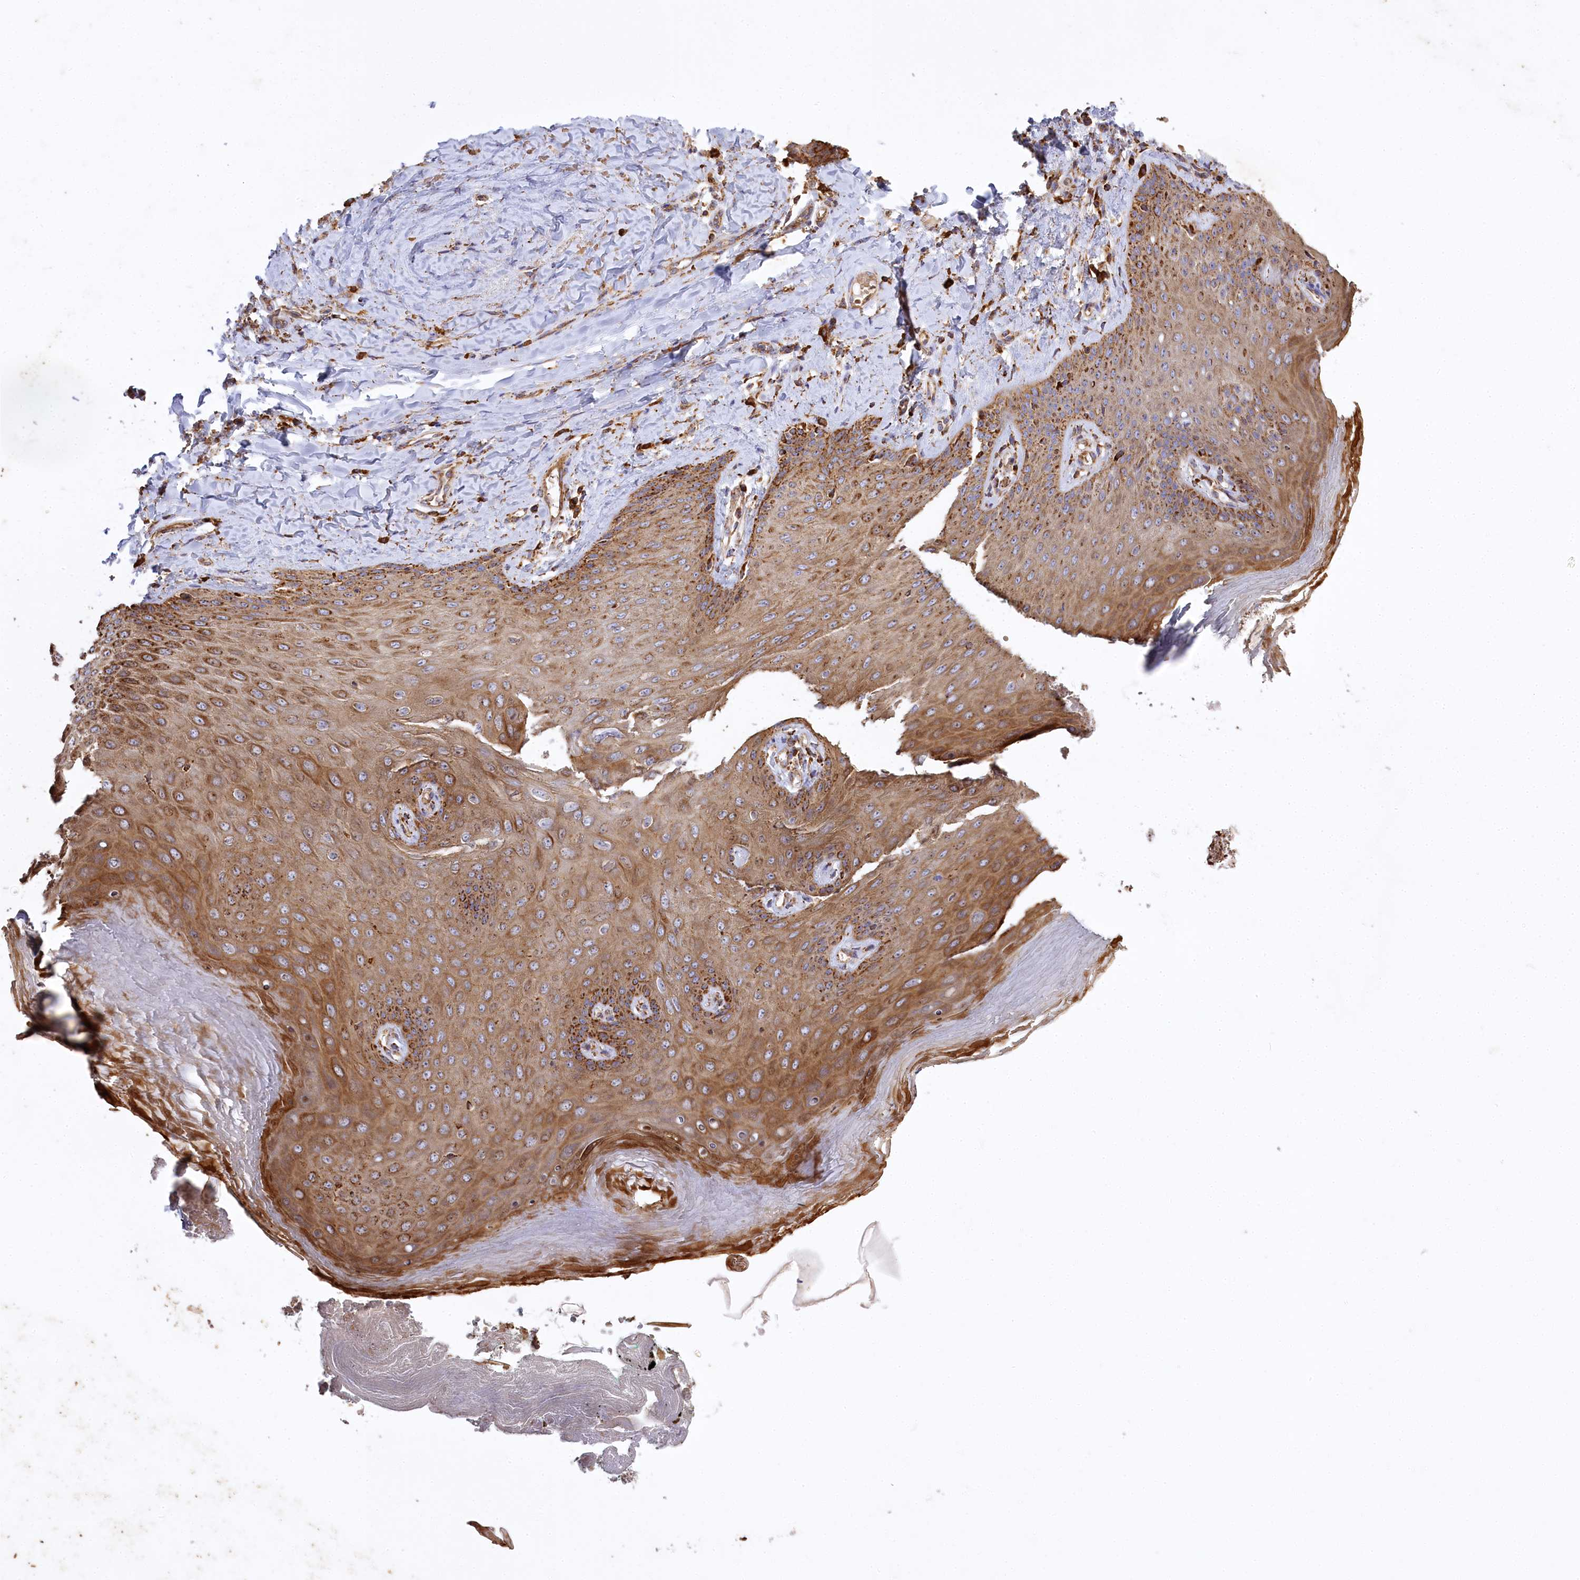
{"staining": {"intensity": "strong", "quantity": ">75%", "location": "cytoplasmic/membranous"}, "tissue": "skin", "cell_type": "Epidermal cells", "image_type": "normal", "snomed": [{"axis": "morphology", "description": "Normal tissue, NOS"}, {"axis": "topography", "description": "Anal"}], "caption": "This is a histology image of immunohistochemistry staining of unremarkable skin, which shows strong expression in the cytoplasmic/membranous of epidermal cells.", "gene": "CARD19", "patient": {"sex": "male", "age": 78}}